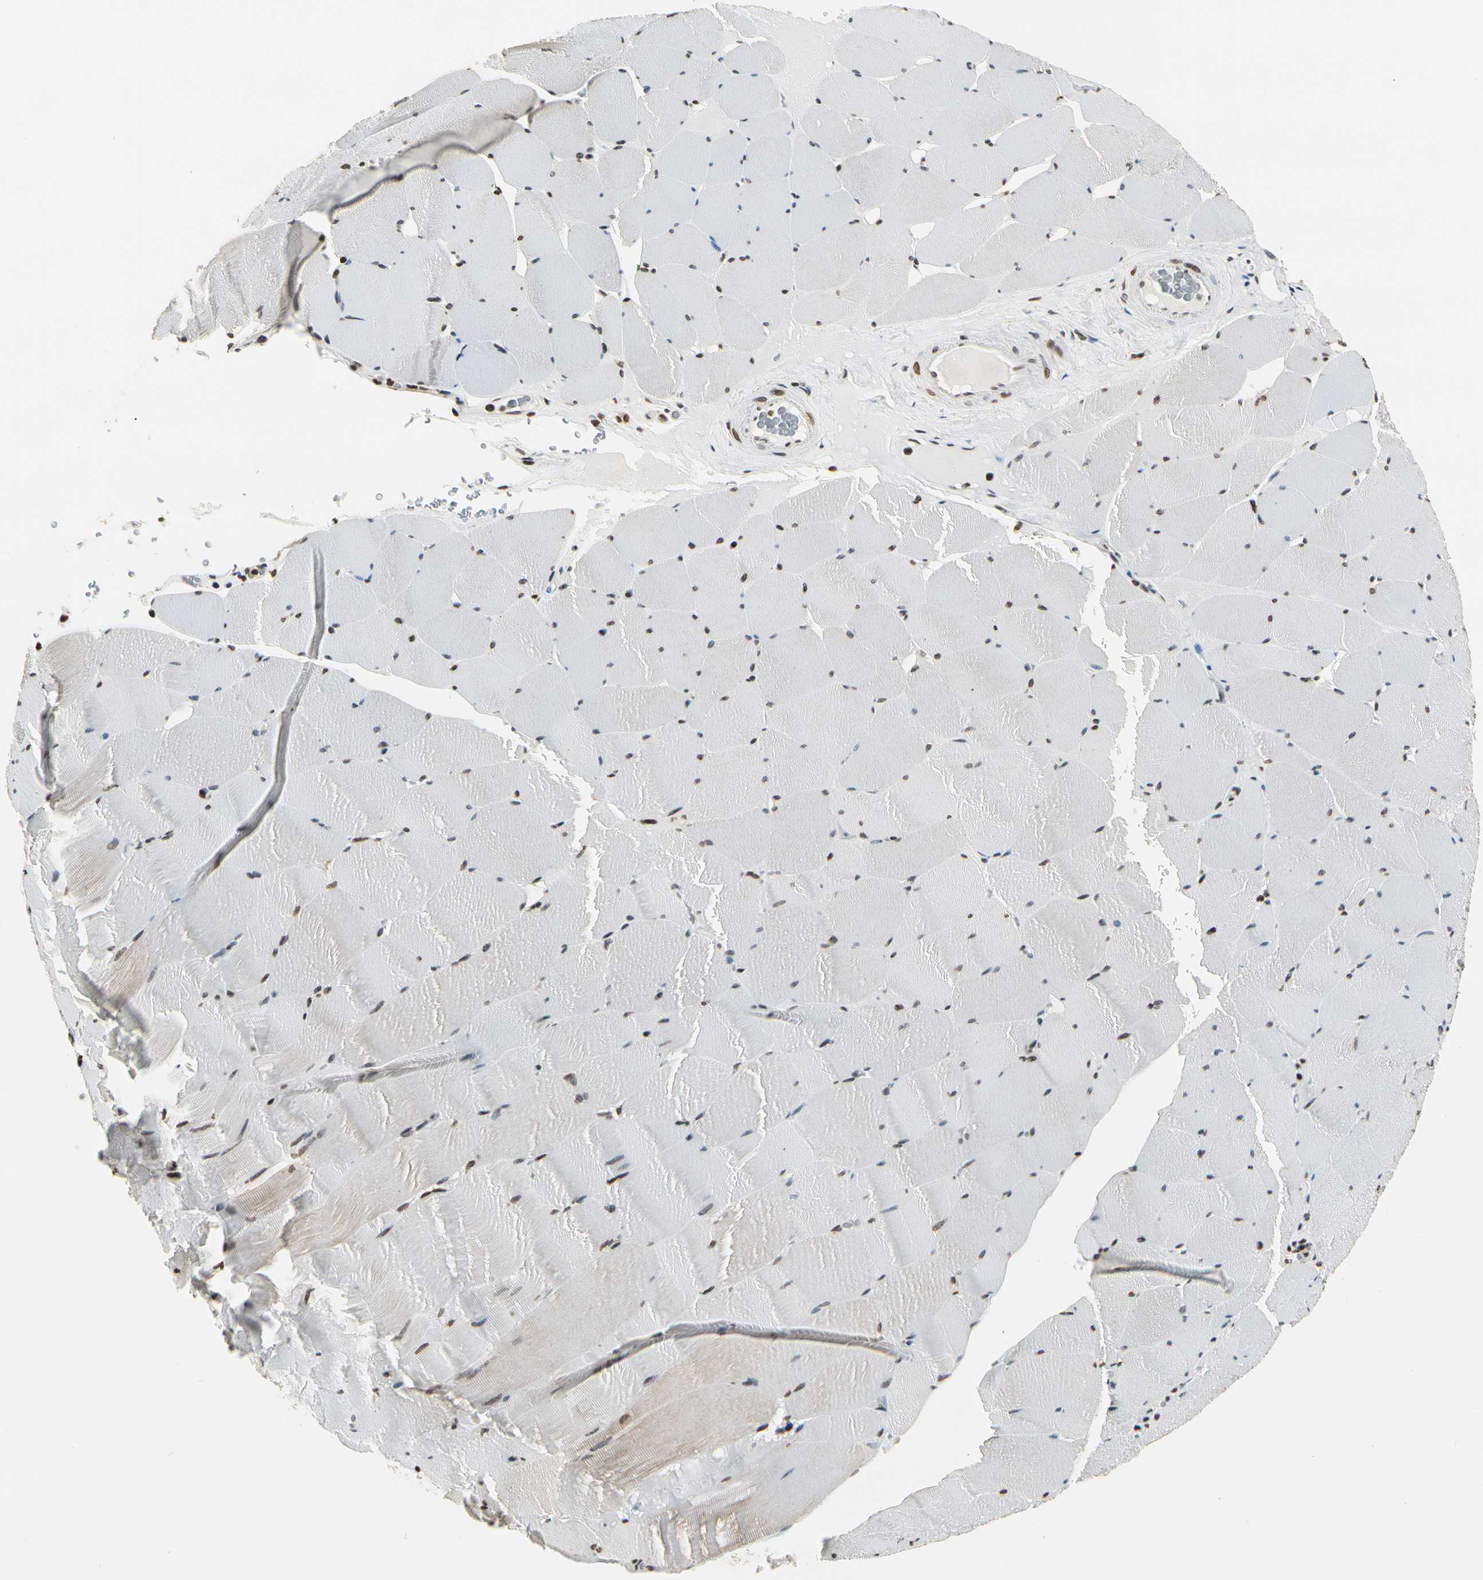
{"staining": {"intensity": "moderate", "quantity": "25%-75%", "location": "nuclear"}, "tissue": "skeletal muscle", "cell_type": "Myocytes", "image_type": "normal", "snomed": [{"axis": "morphology", "description": "Normal tissue, NOS"}, {"axis": "topography", "description": "Skeletal muscle"}], "caption": "A high-resolution image shows IHC staining of benign skeletal muscle, which demonstrates moderate nuclear expression in approximately 25%-75% of myocytes.", "gene": "FER", "patient": {"sex": "male", "age": 62}}